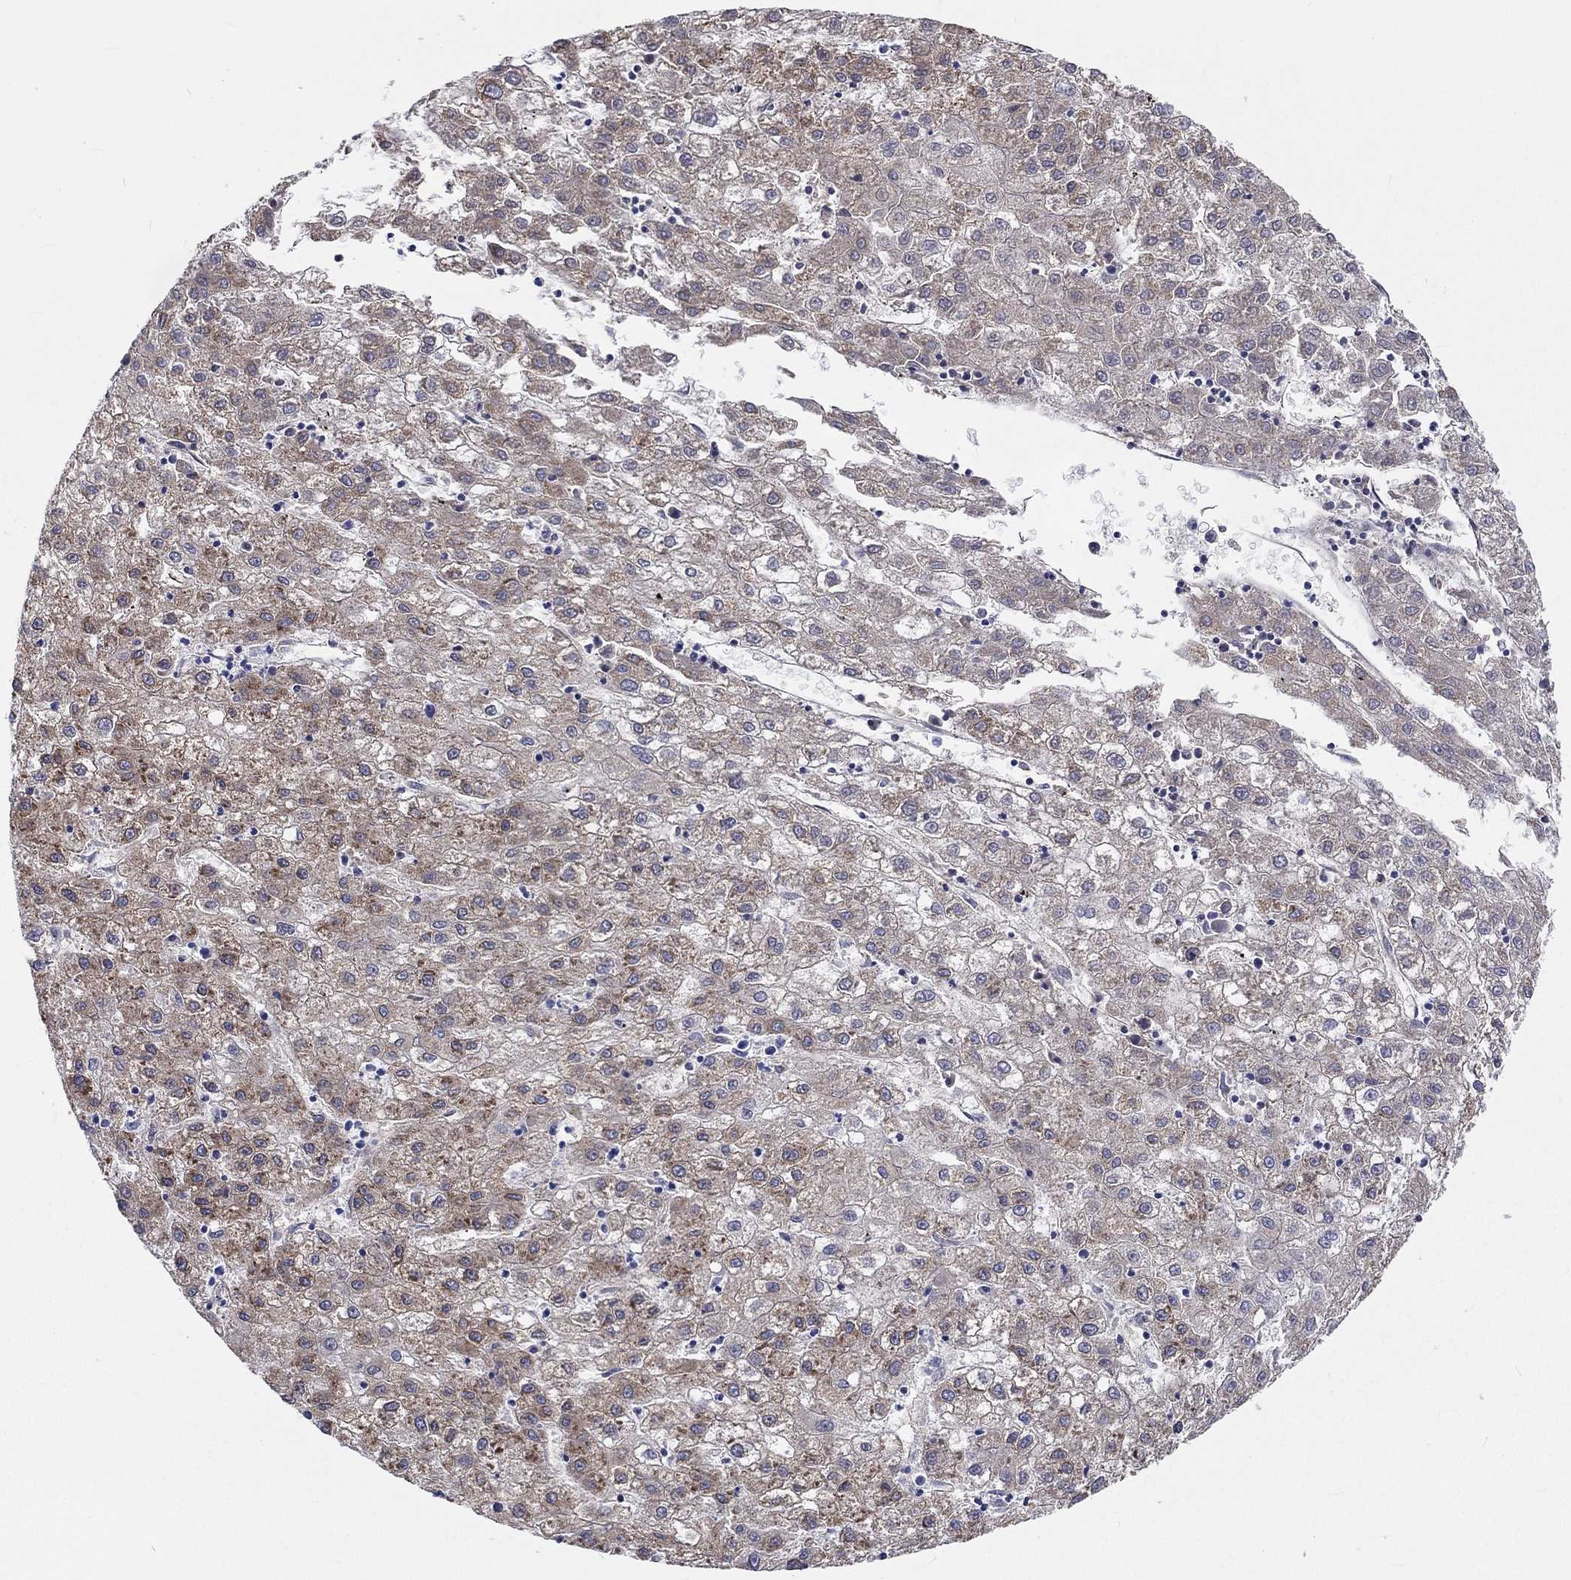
{"staining": {"intensity": "moderate", "quantity": "<25%", "location": "cytoplasmic/membranous"}, "tissue": "liver cancer", "cell_type": "Tumor cells", "image_type": "cancer", "snomed": [{"axis": "morphology", "description": "Carcinoma, Hepatocellular, NOS"}, {"axis": "topography", "description": "Liver"}], "caption": "This micrograph displays liver cancer stained with IHC to label a protein in brown. The cytoplasmic/membranous of tumor cells show moderate positivity for the protein. Nuclei are counter-stained blue.", "gene": "CDY2B", "patient": {"sex": "male", "age": 72}}